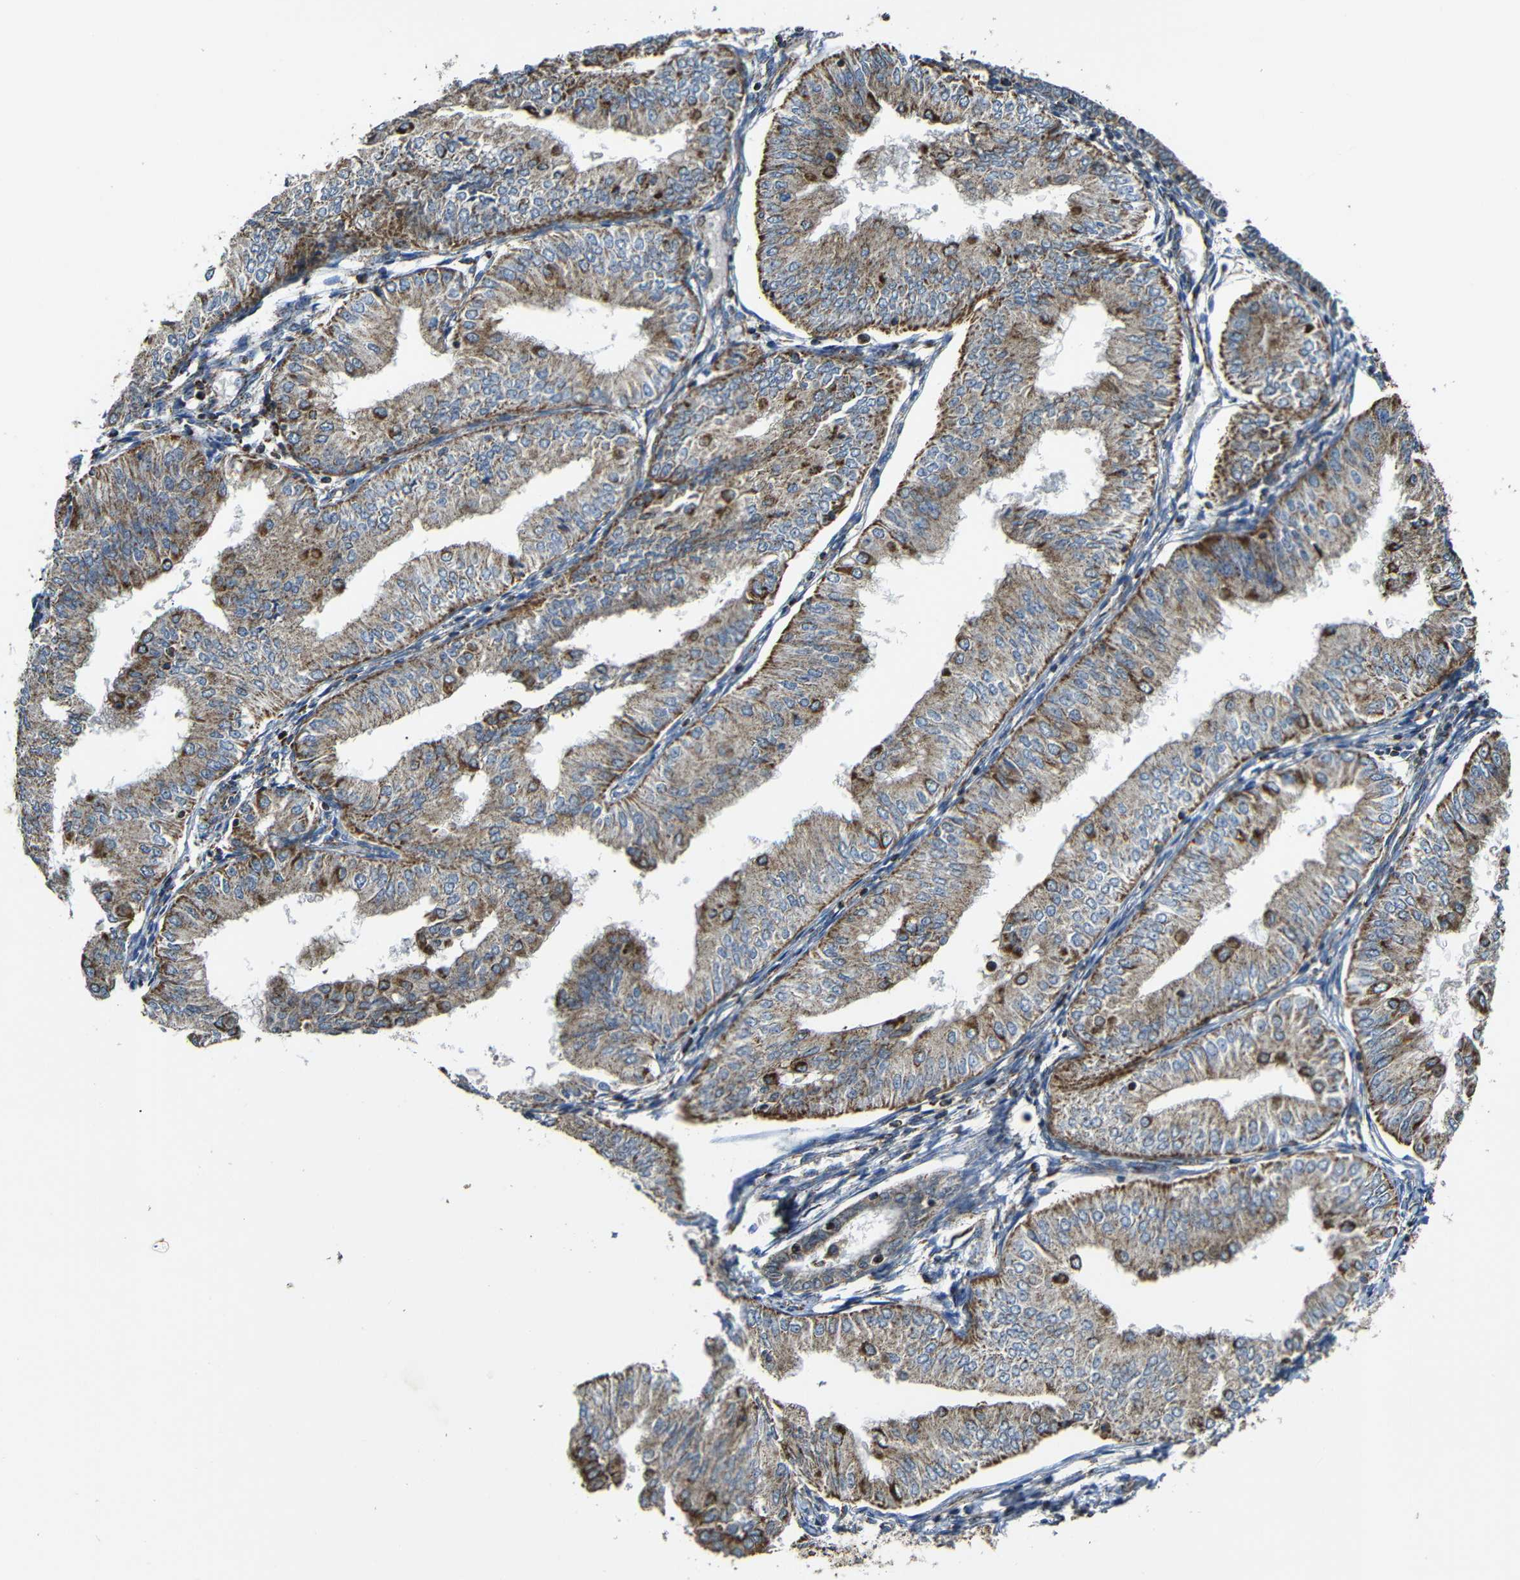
{"staining": {"intensity": "moderate", "quantity": ">75%", "location": "cytoplasmic/membranous"}, "tissue": "endometrial cancer", "cell_type": "Tumor cells", "image_type": "cancer", "snomed": [{"axis": "morphology", "description": "Adenocarcinoma, NOS"}, {"axis": "topography", "description": "Endometrium"}], "caption": "Immunohistochemistry histopathology image of neoplastic tissue: human endometrial cancer stained using immunohistochemistry displays medium levels of moderate protein expression localized specifically in the cytoplasmic/membranous of tumor cells, appearing as a cytoplasmic/membranous brown color.", "gene": "NR3C2", "patient": {"sex": "female", "age": 53}}